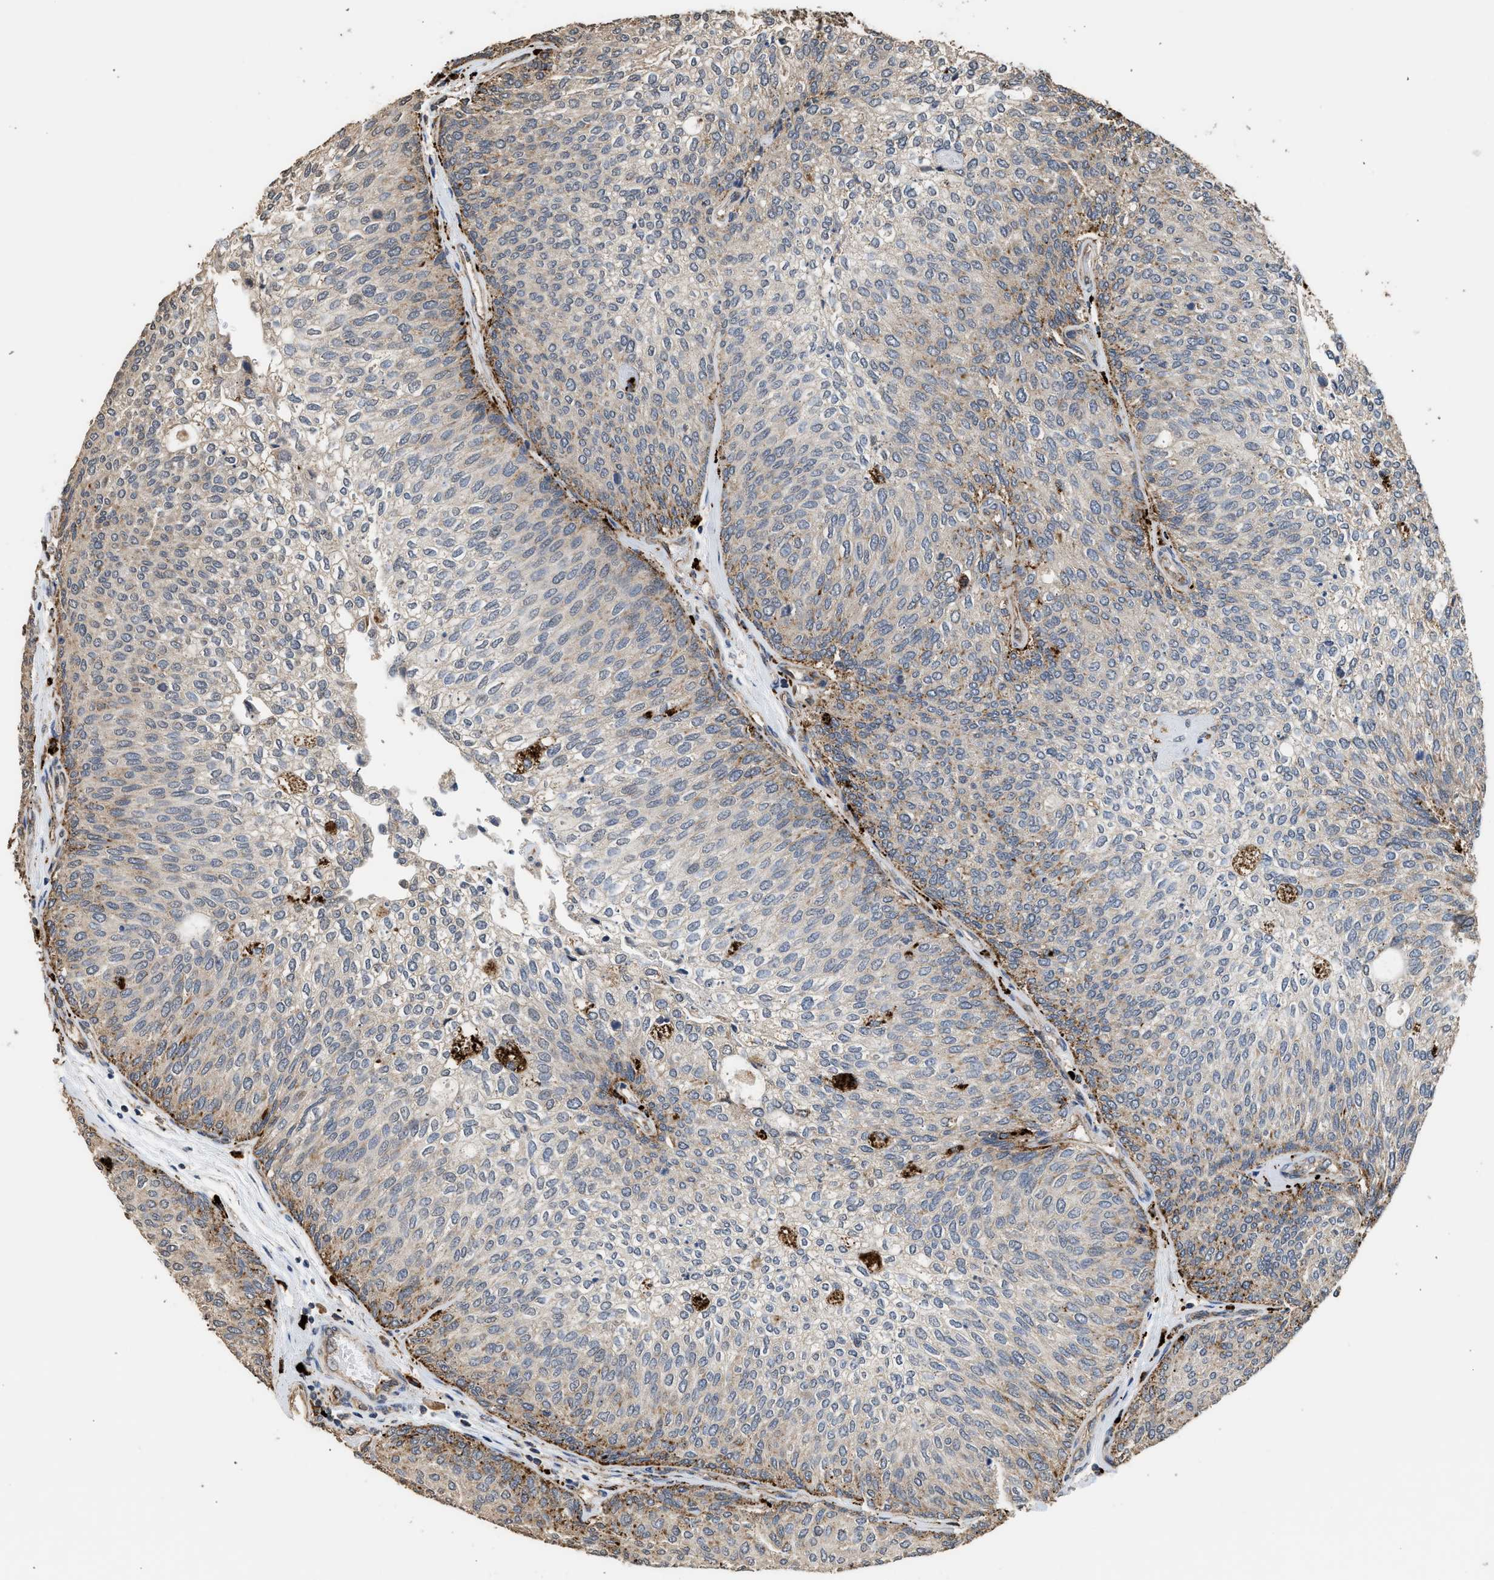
{"staining": {"intensity": "moderate", "quantity": "<25%", "location": "cytoplasmic/membranous"}, "tissue": "urothelial cancer", "cell_type": "Tumor cells", "image_type": "cancer", "snomed": [{"axis": "morphology", "description": "Urothelial carcinoma, Low grade"}, {"axis": "topography", "description": "Urinary bladder"}], "caption": "Immunohistochemical staining of urothelial cancer demonstrates moderate cytoplasmic/membranous protein staining in approximately <25% of tumor cells. (DAB IHC, brown staining for protein, blue staining for nuclei).", "gene": "CTSV", "patient": {"sex": "female", "age": 79}}